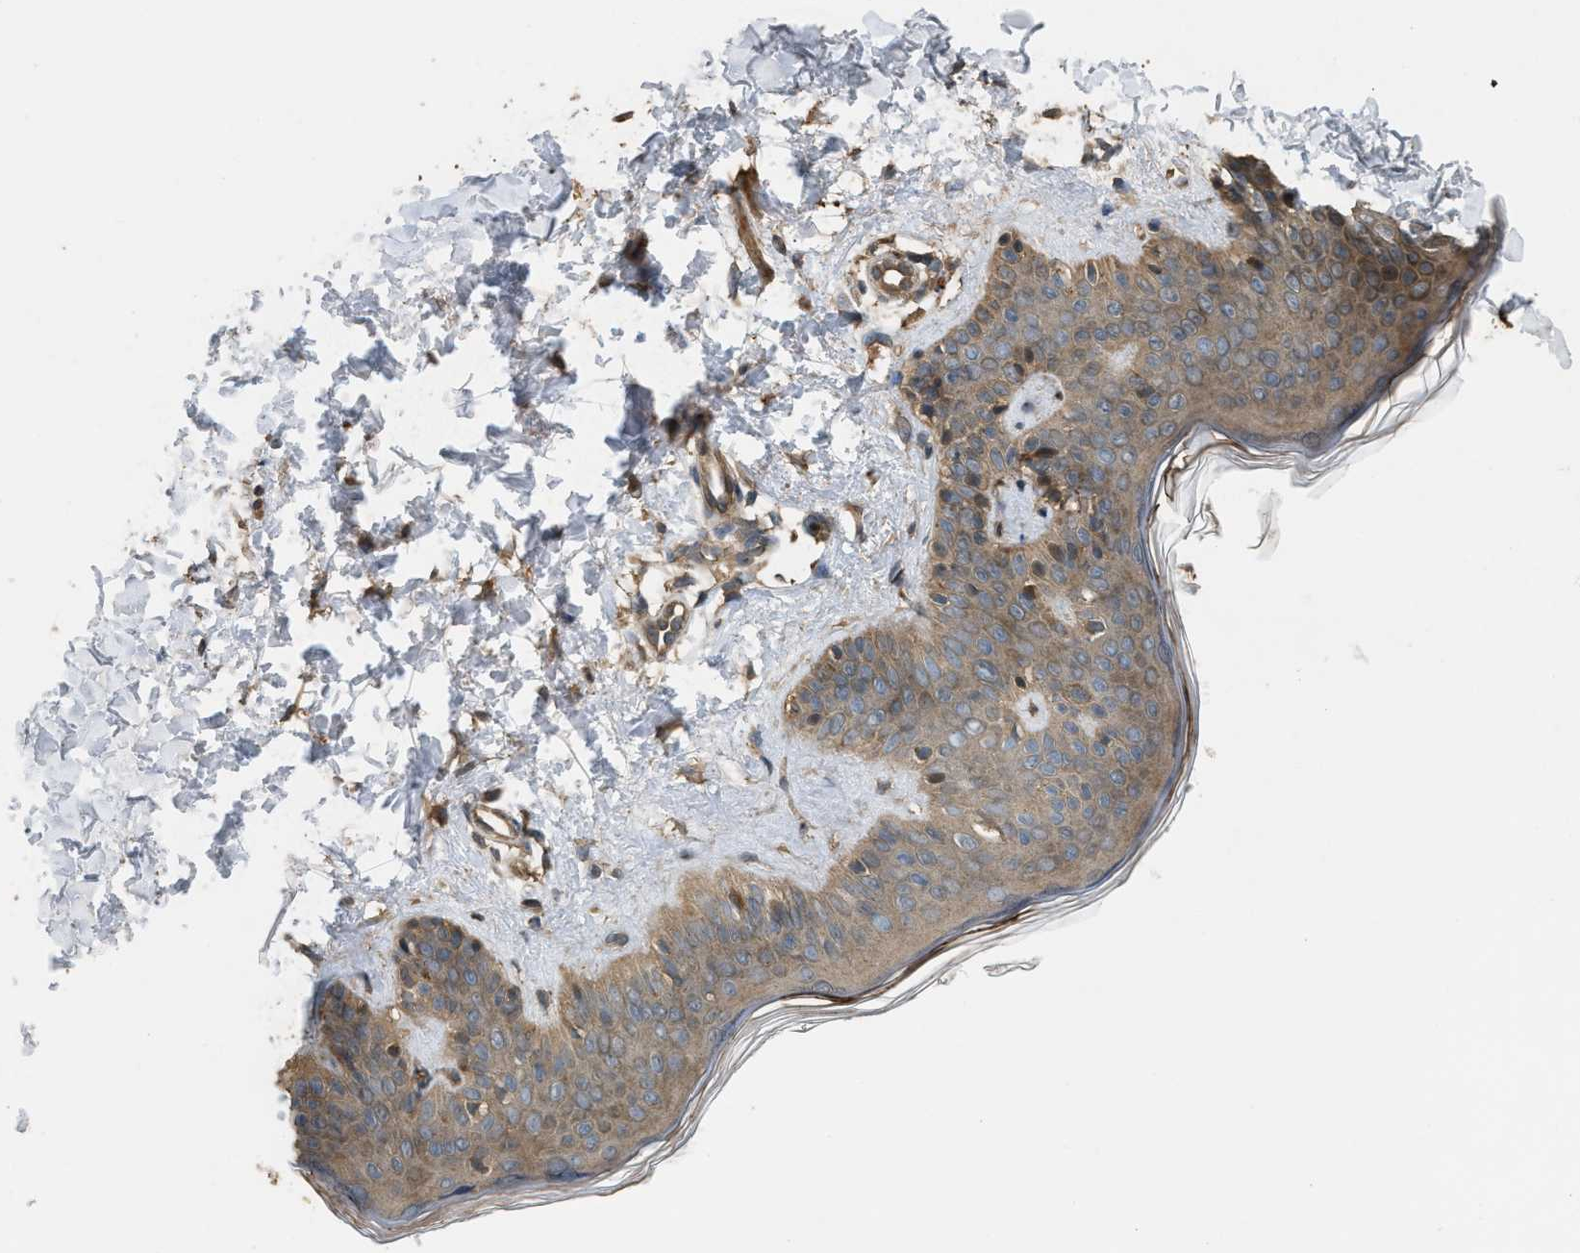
{"staining": {"intensity": "moderate", "quantity": ">75%", "location": "cytoplasmic/membranous"}, "tissue": "skin", "cell_type": "Fibroblasts", "image_type": "normal", "snomed": [{"axis": "morphology", "description": "Normal tissue, NOS"}, {"axis": "topography", "description": "Skin"}], "caption": "Fibroblasts reveal moderate cytoplasmic/membranous expression in approximately >75% of cells in unremarkable skin.", "gene": "ARHGDIA", "patient": {"sex": "male", "age": 30}}